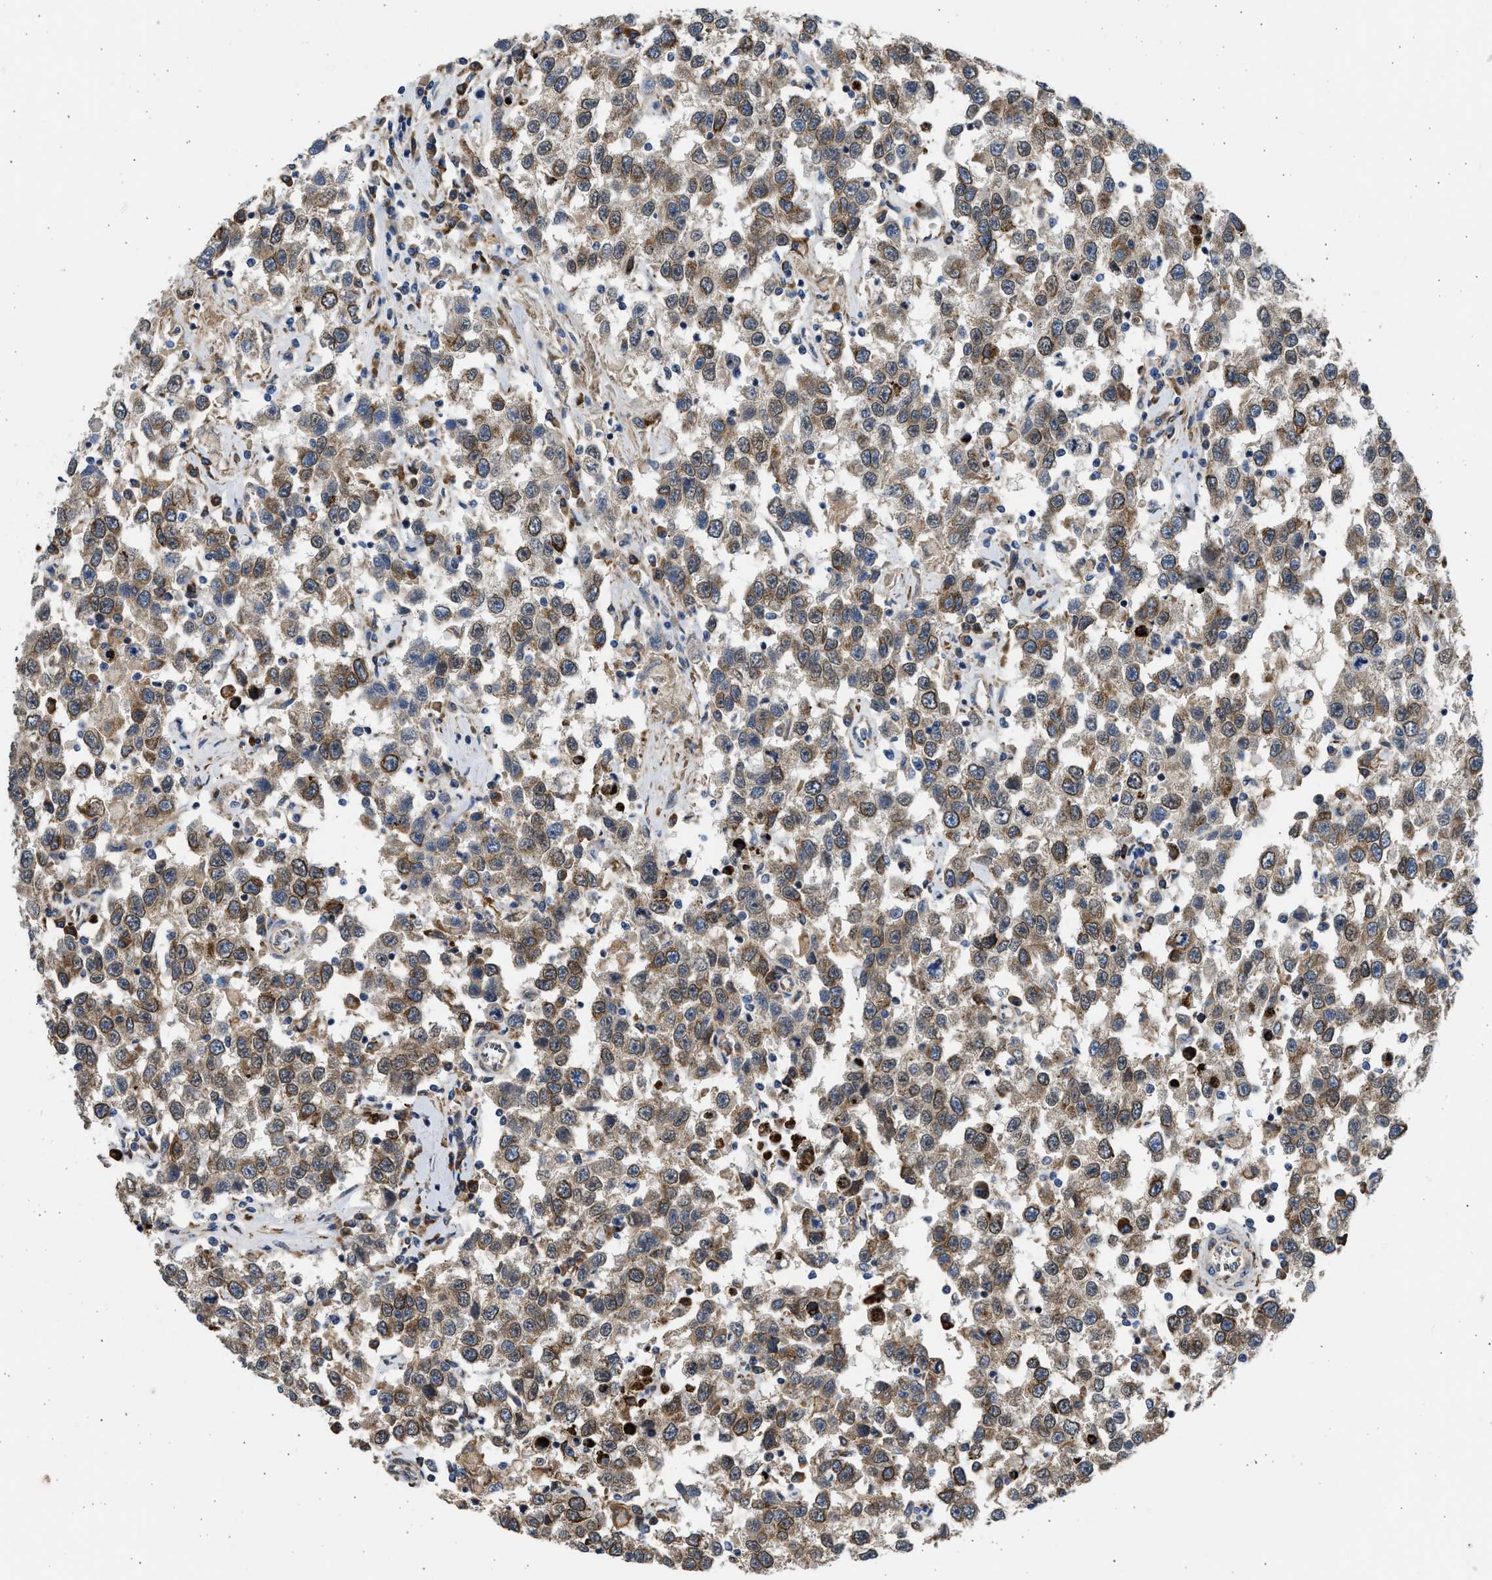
{"staining": {"intensity": "moderate", "quantity": ">75%", "location": "cytoplasmic/membranous"}, "tissue": "testis cancer", "cell_type": "Tumor cells", "image_type": "cancer", "snomed": [{"axis": "morphology", "description": "Seminoma, NOS"}, {"axis": "topography", "description": "Testis"}], "caption": "Protein expression analysis of testis cancer (seminoma) demonstrates moderate cytoplasmic/membranous positivity in approximately >75% of tumor cells.", "gene": "PLD2", "patient": {"sex": "male", "age": 41}}